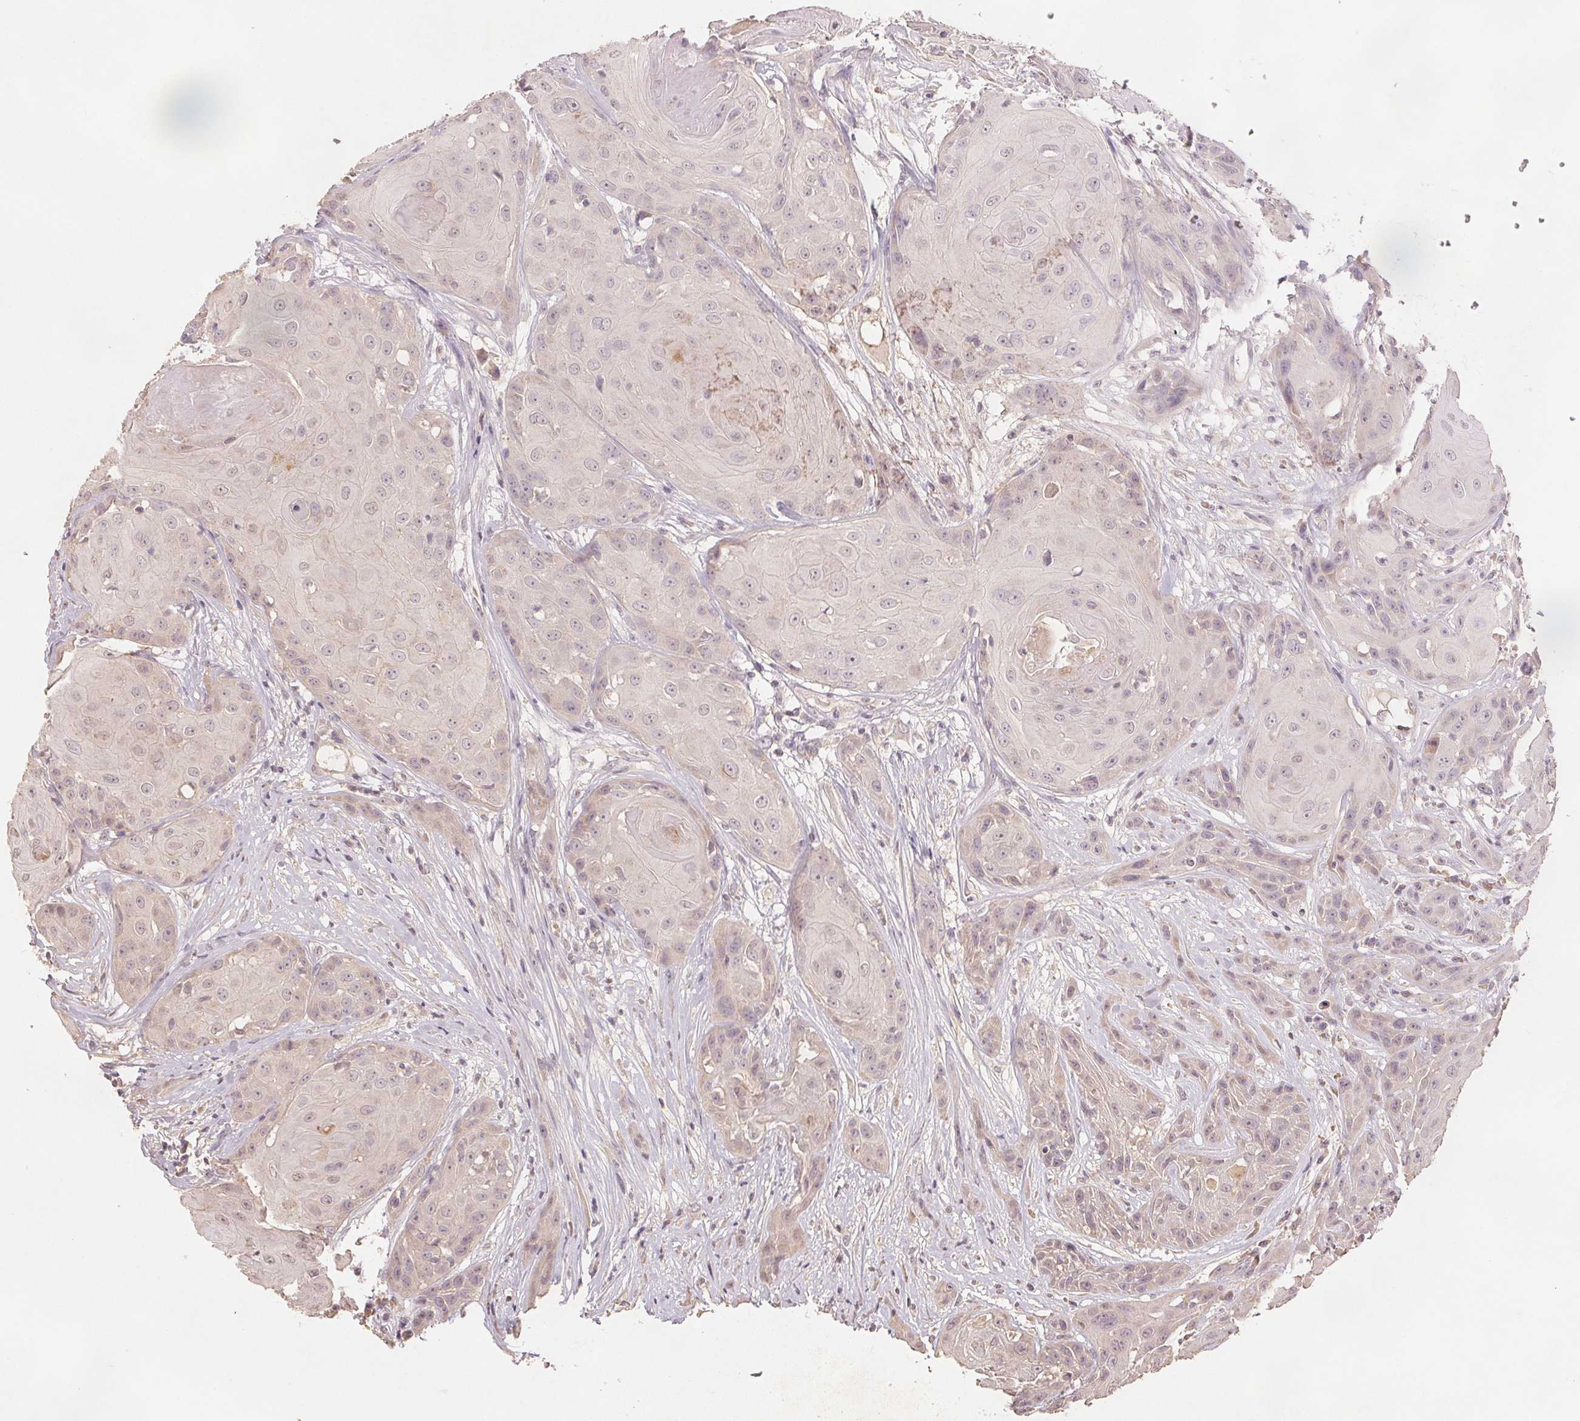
{"staining": {"intensity": "negative", "quantity": "none", "location": "none"}, "tissue": "head and neck cancer", "cell_type": "Tumor cells", "image_type": "cancer", "snomed": [{"axis": "morphology", "description": "Squamous cell carcinoma, NOS"}, {"axis": "topography", "description": "Skin"}, {"axis": "topography", "description": "Head-Neck"}], "caption": "A high-resolution histopathology image shows immunohistochemistry (IHC) staining of squamous cell carcinoma (head and neck), which displays no significant staining in tumor cells.", "gene": "COX14", "patient": {"sex": "male", "age": 80}}